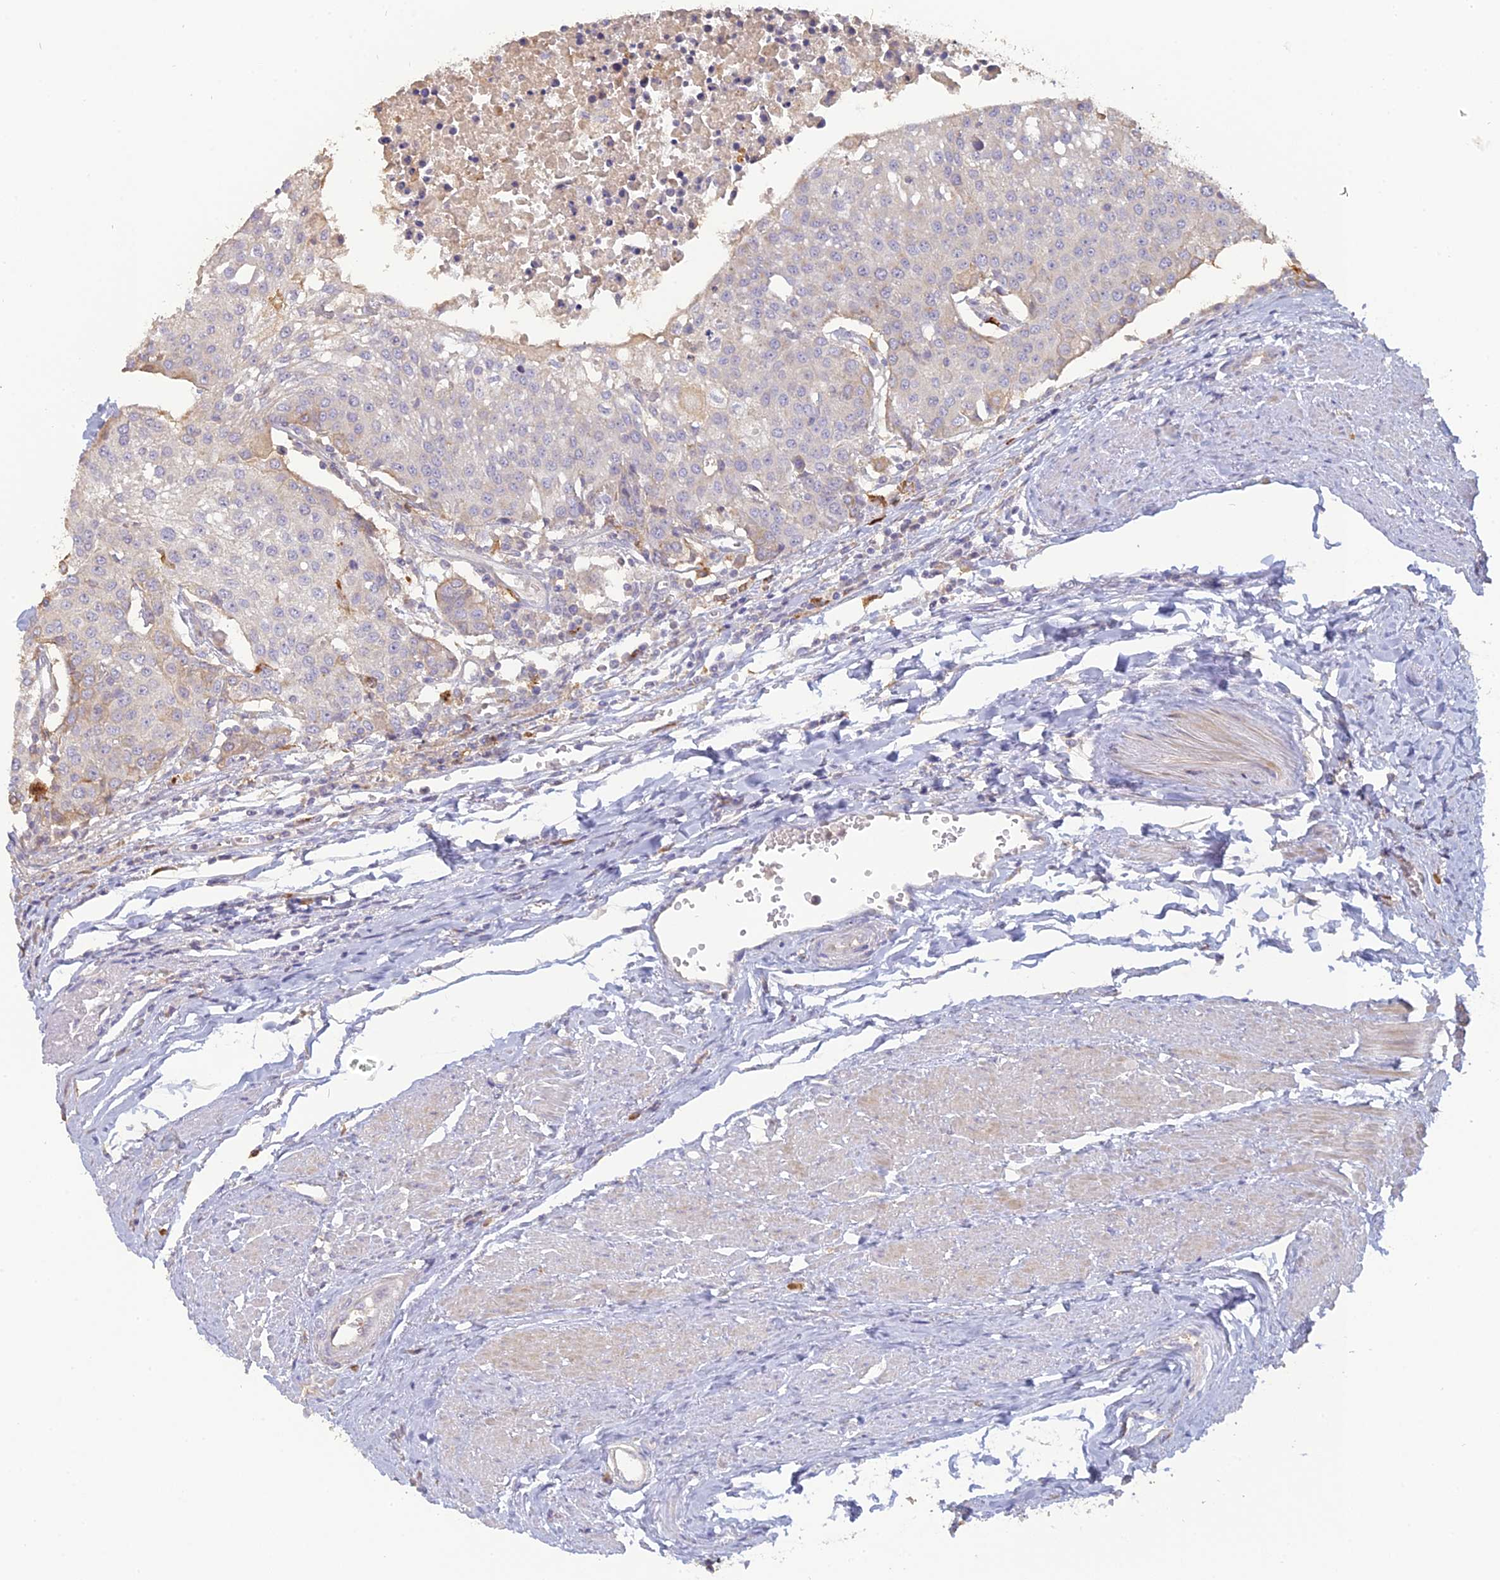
{"staining": {"intensity": "weak", "quantity": "<25%", "location": "cytoplasmic/membranous"}, "tissue": "urothelial cancer", "cell_type": "Tumor cells", "image_type": "cancer", "snomed": [{"axis": "morphology", "description": "Urothelial carcinoma, High grade"}, {"axis": "topography", "description": "Urinary bladder"}], "caption": "Protein analysis of high-grade urothelial carcinoma exhibits no significant staining in tumor cells.", "gene": "SFT2D2", "patient": {"sex": "female", "age": 85}}